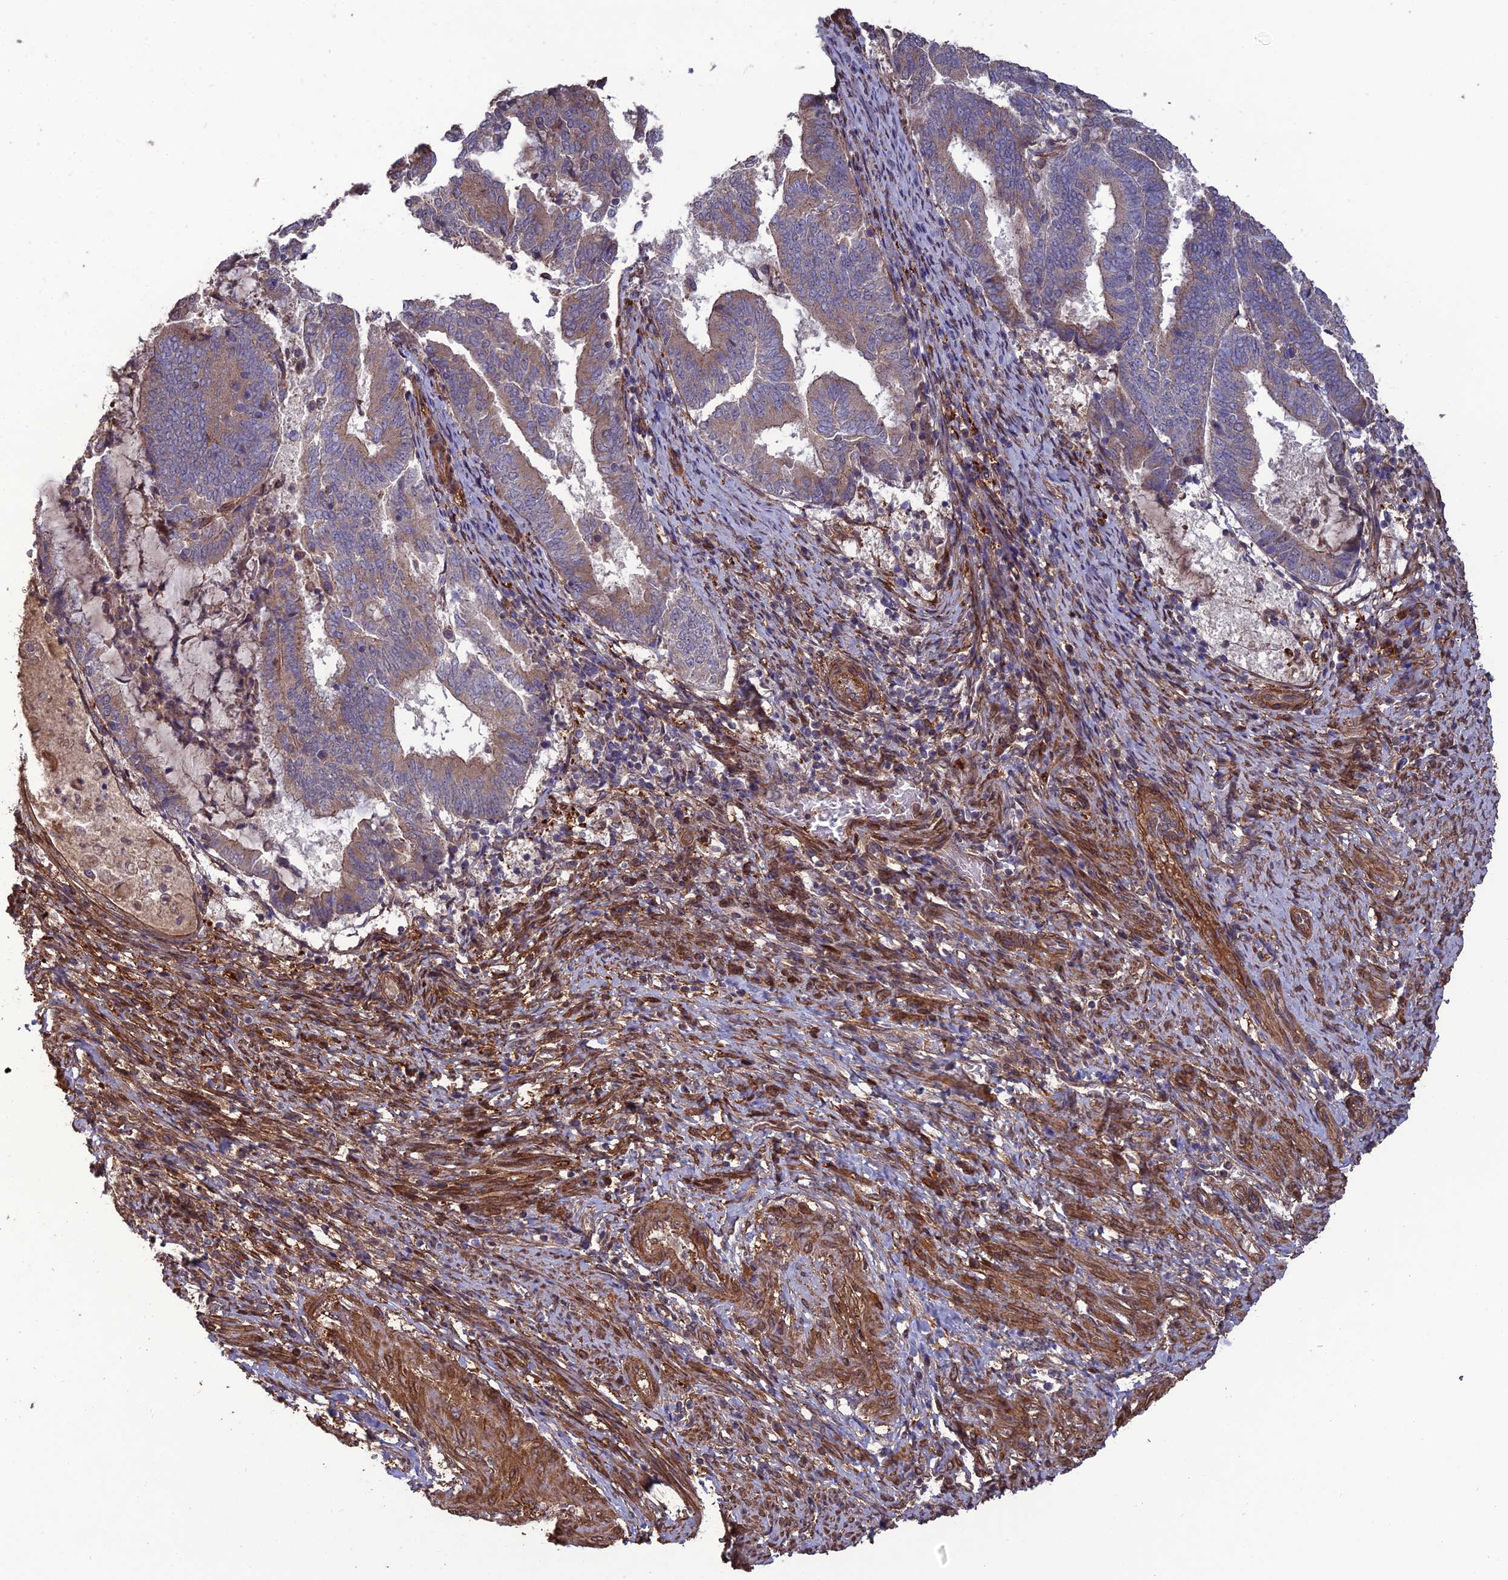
{"staining": {"intensity": "weak", "quantity": "25%-75%", "location": "cytoplasmic/membranous"}, "tissue": "endometrial cancer", "cell_type": "Tumor cells", "image_type": "cancer", "snomed": [{"axis": "morphology", "description": "Adenocarcinoma, NOS"}, {"axis": "topography", "description": "Endometrium"}], "caption": "Endometrial cancer tissue displays weak cytoplasmic/membranous staining in about 25%-75% of tumor cells, visualized by immunohistochemistry. (DAB (3,3'-diaminobenzidine) IHC with brightfield microscopy, high magnification).", "gene": "ATP6V0A2", "patient": {"sex": "female", "age": 80}}